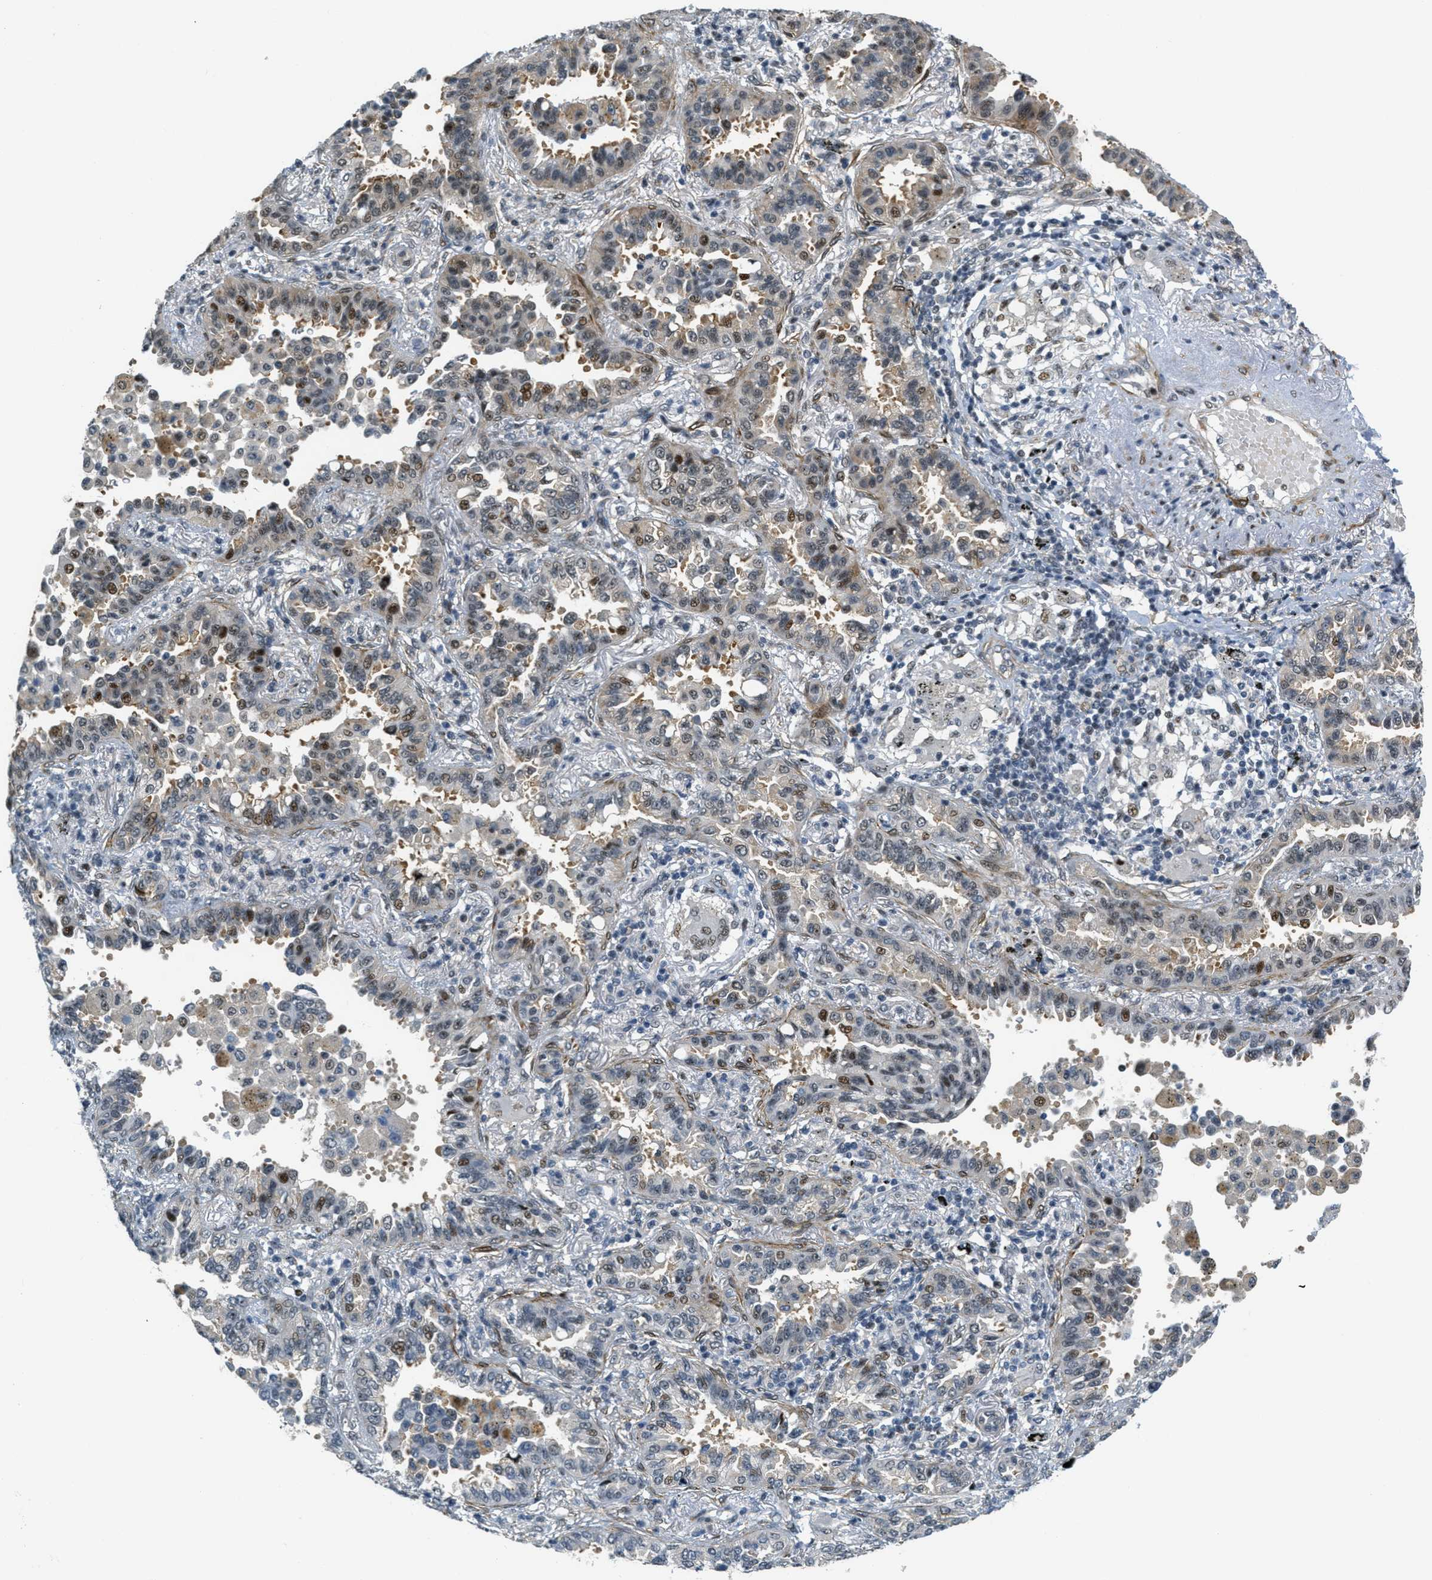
{"staining": {"intensity": "moderate", "quantity": "25%-75%", "location": "nuclear"}, "tissue": "lung cancer", "cell_type": "Tumor cells", "image_type": "cancer", "snomed": [{"axis": "morphology", "description": "Normal tissue, NOS"}, {"axis": "morphology", "description": "Adenocarcinoma, NOS"}, {"axis": "topography", "description": "Lung"}], "caption": "DAB immunohistochemical staining of human lung cancer (adenocarcinoma) shows moderate nuclear protein expression in about 25%-75% of tumor cells.", "gene": "ZDHHC23", "patient": {"sex": "male", "age": 59}}